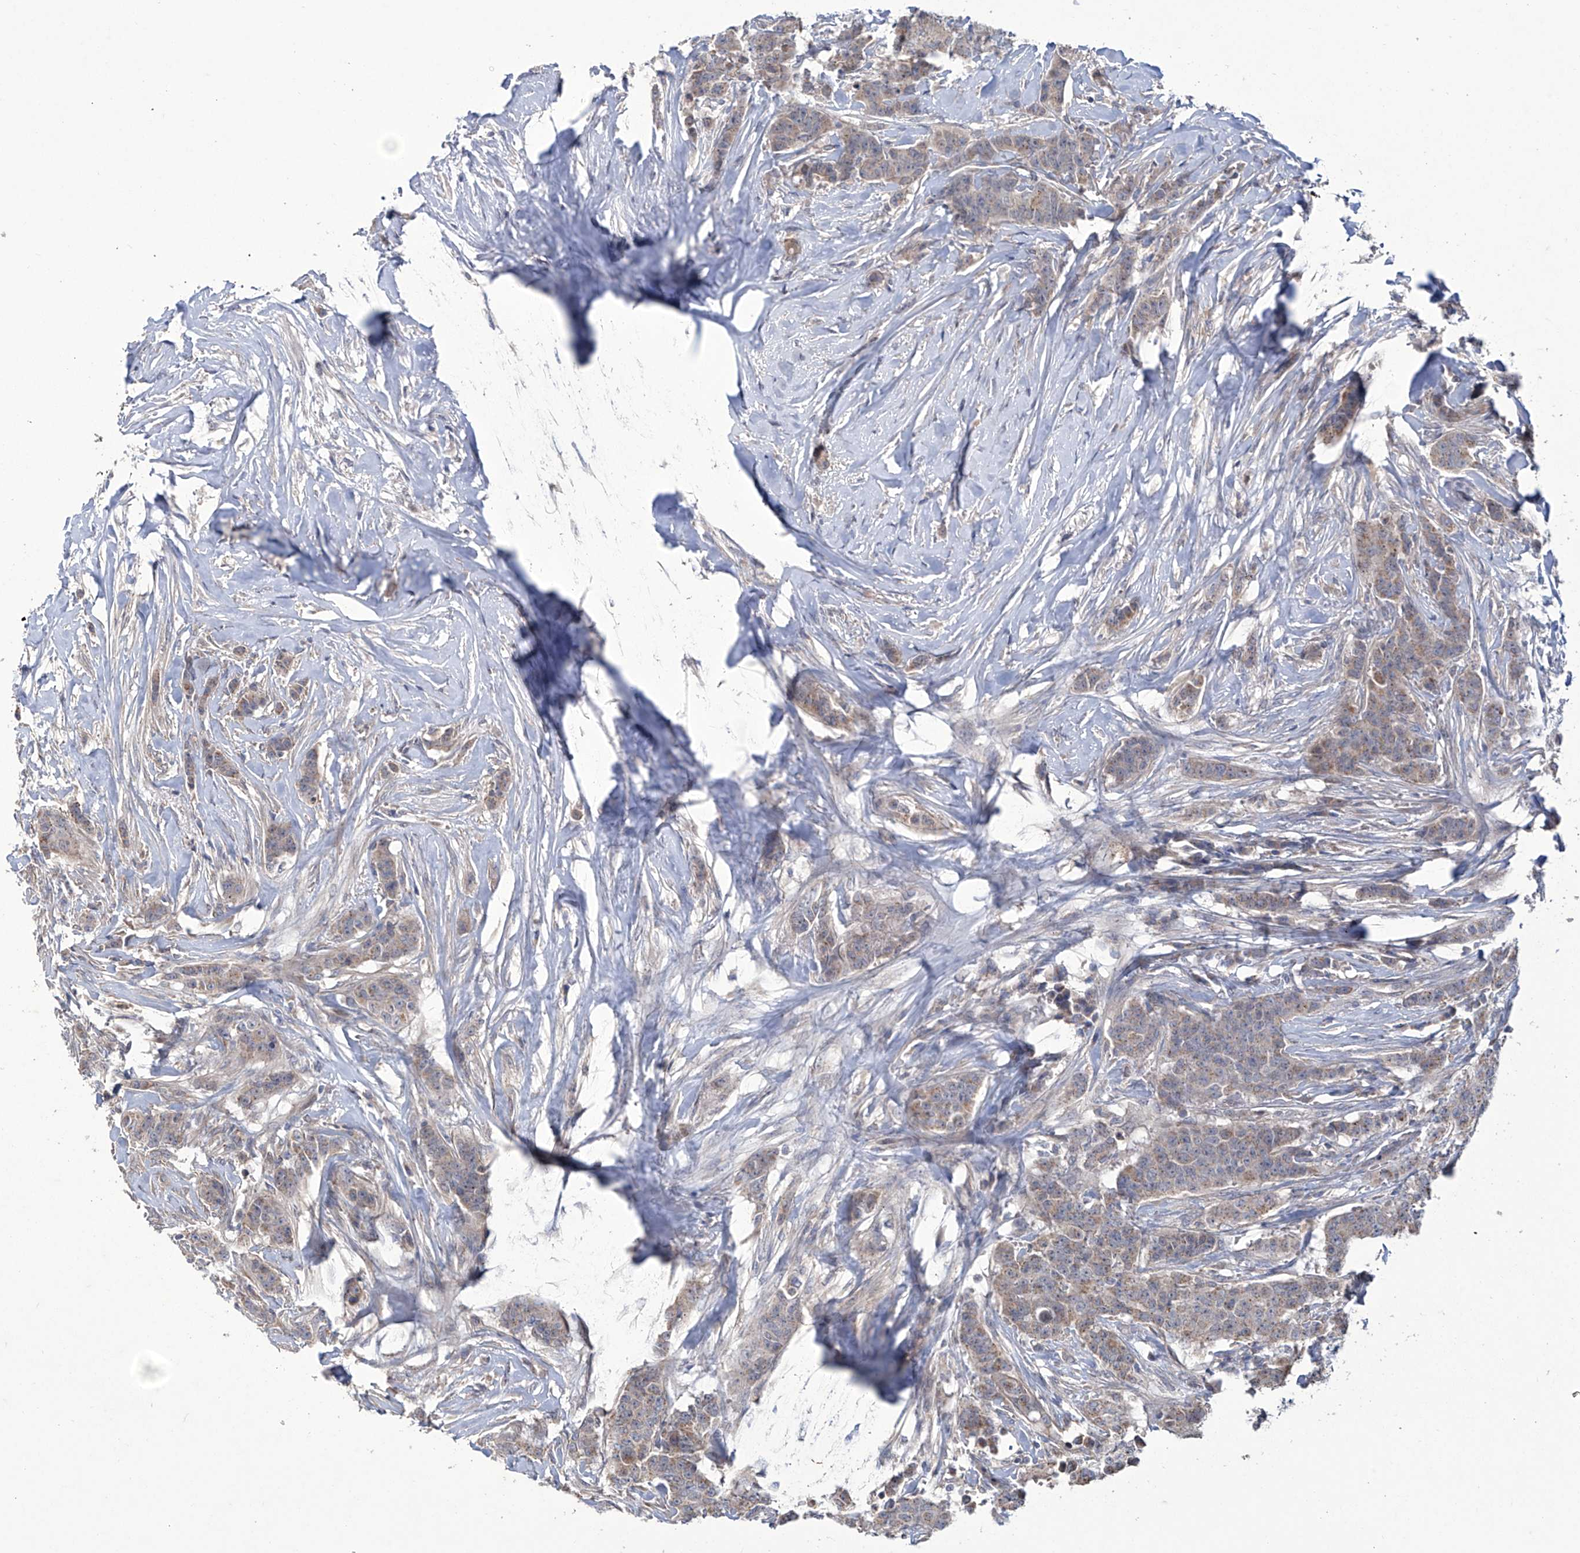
{"staining": {"intensity": "weak", "quantity": "25%-75%", "location": "cytoplasmic/membranous"}, "tissue": "breast cancer", "cell_type": "Tumor cells", "image_type": "cancer", "snomed": [{"axis": "morphology", "description": "Duct carcinoma"}, {"axis": "topography", "description": "Breast"}], "caption": "Human breast infiltrating ductal carcinoma stained for a protein (brown) displays weak cytoplasmic/membranous positive positivity in about 25%-75% of tumor cells.", "gene": "TRIM60", "patient": {"sex": "female", "age": 40}}